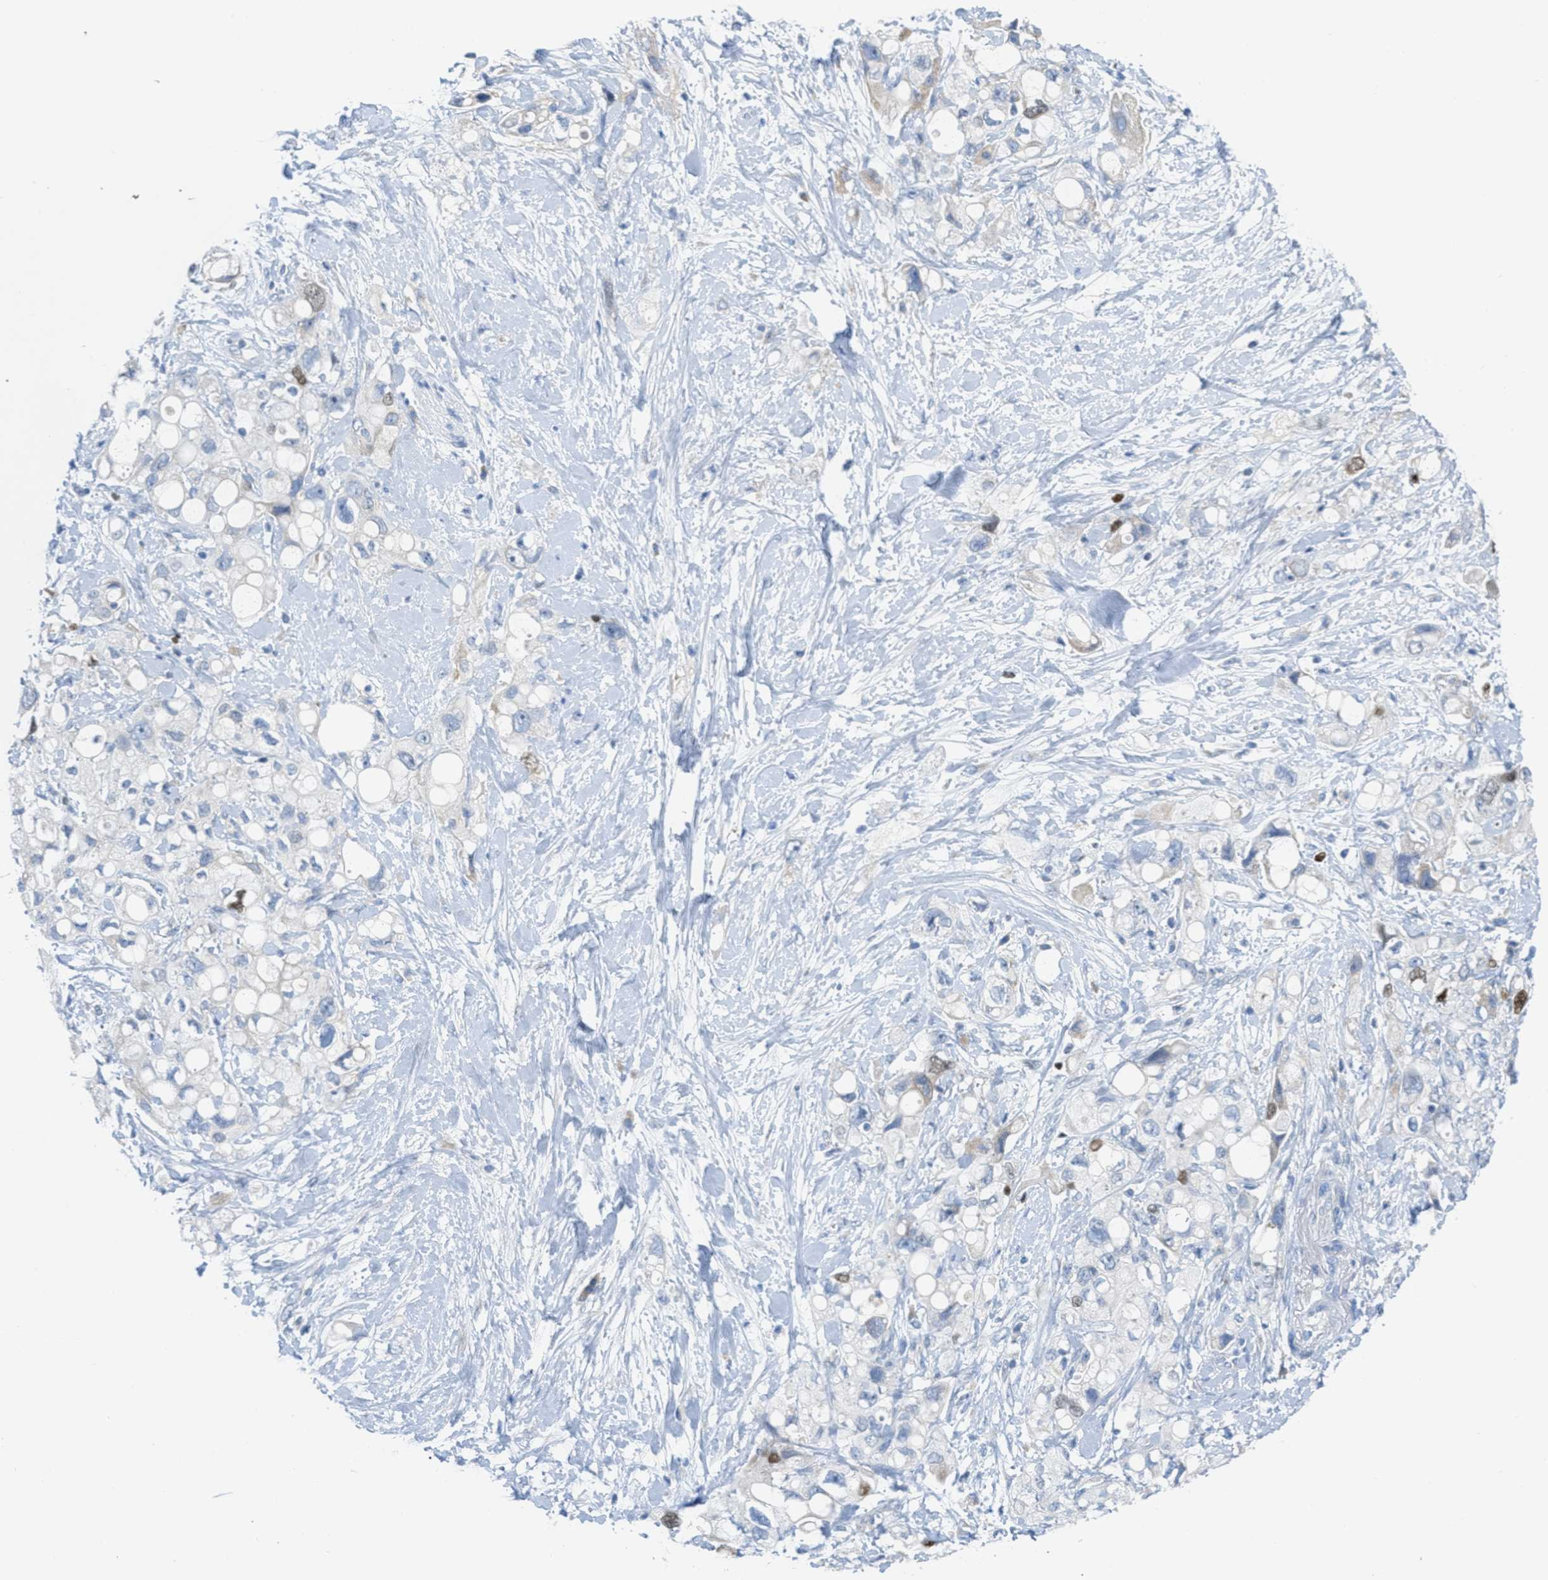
{"staining": {"intensity": "moderate", "quantity": "25%-75%", "location": "nuclear"}, "tissue": "pancreatic cancer", "cell_type": "Tumor cells", "image_type": "cancer", "snomed": [{"axis": "morphology", "description": "Adenocarcinoma, NOS"}, {"axis": "topography", "description": "Pancreas"}], "caption": "Moderate nuclear expression is appreciated in about 25%-75% of tumor cells in pancreatic cancer. (IHC, brightfield microscopy, high magnification).", "gene": "ORC6", "patient": {"sex": "female", "age": 56}}